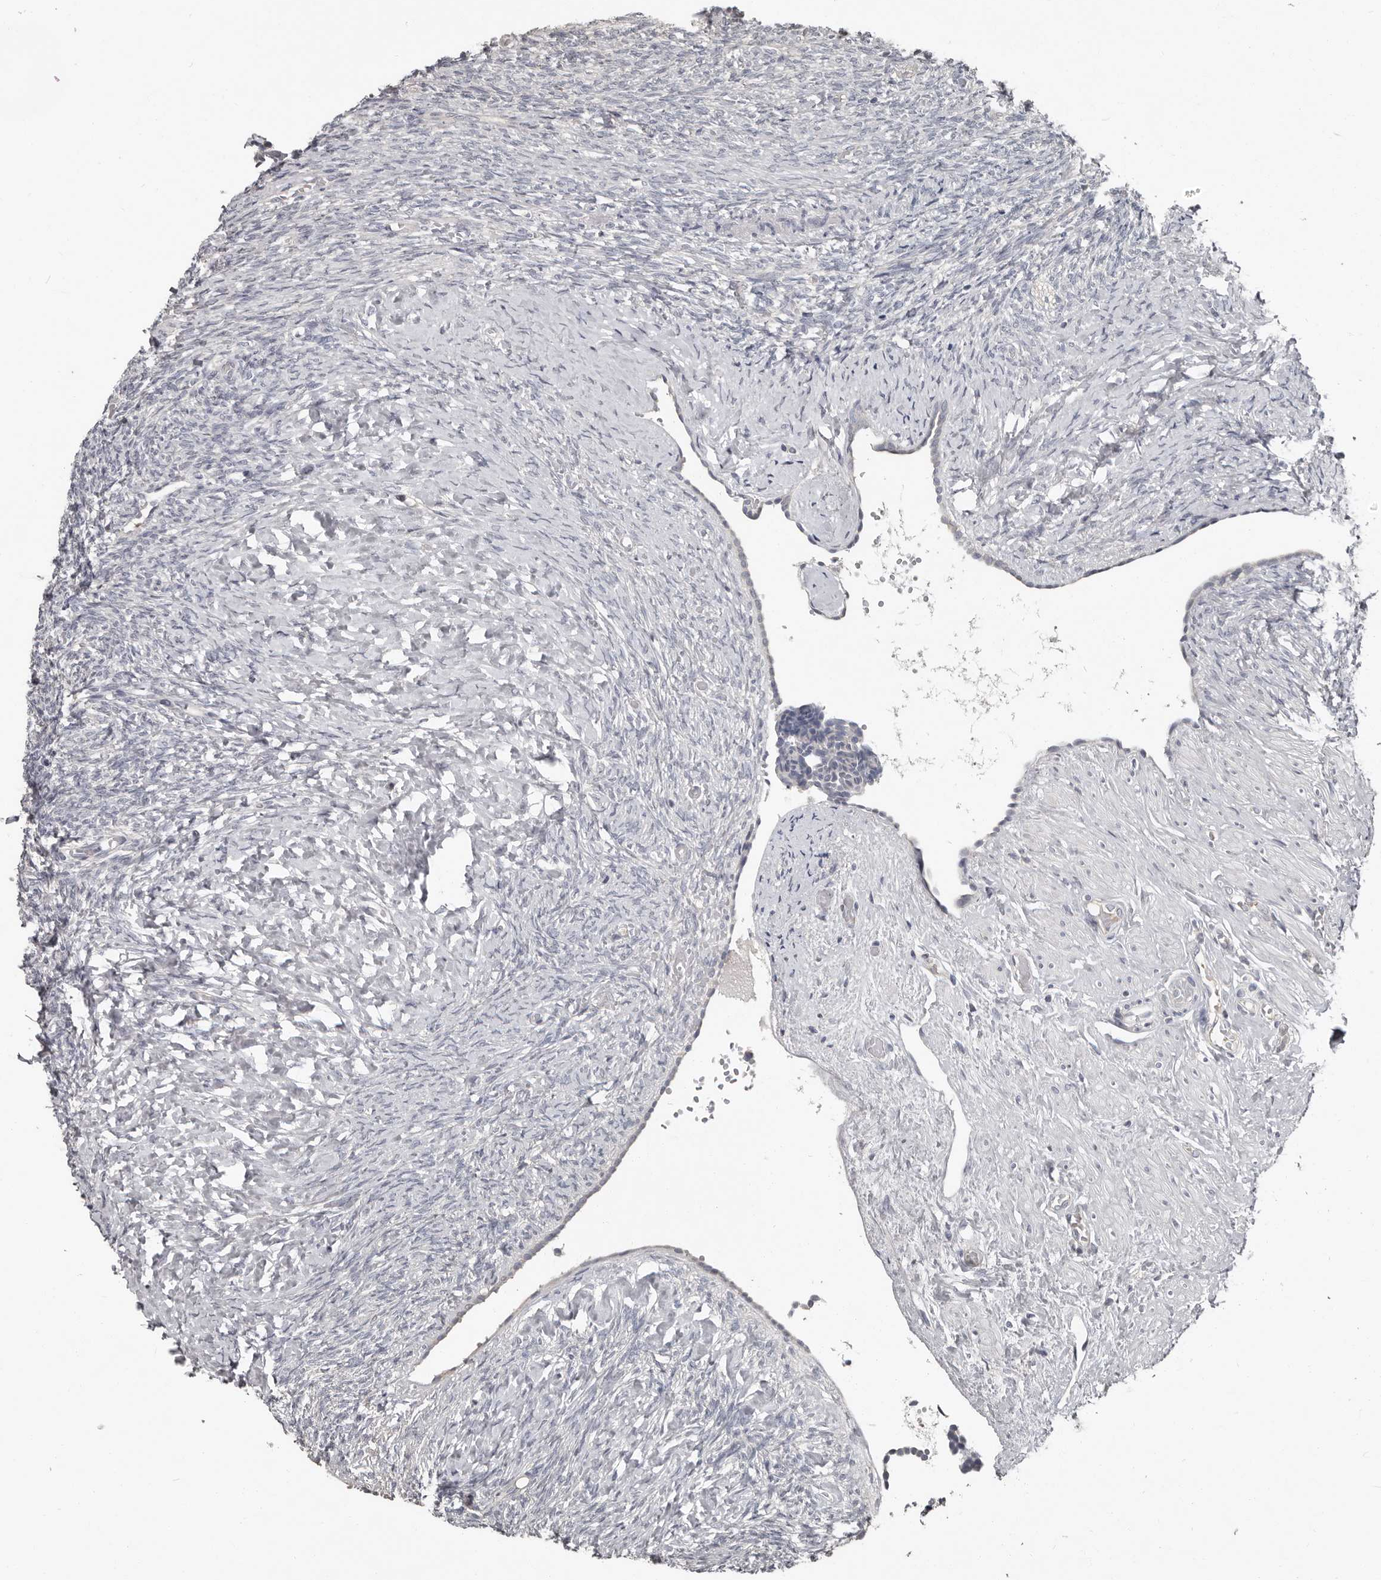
{"staining": {"intensity": "negative", "quantity": "none", "location": "none"}, "tissue": "ovary", "cell_type": "Ovarian stroma cells", "image_type": "normal", "snomed": [{"axis": "morphology", "description": "Normal tissue, NOS"}, {"axis": "topography", "description": "Ovary"}], "caption": "Ovary was stained to show a protein in brown. There is no significant expression in ovarian stroma cells. The staining was performed using DAB to visualize the protein expression in brown, while the nuclei were stained in blue with hematoxylin (Magnification: 20x).", "gene": "CA6", "patient": {"sex": "female", "age": 41}}